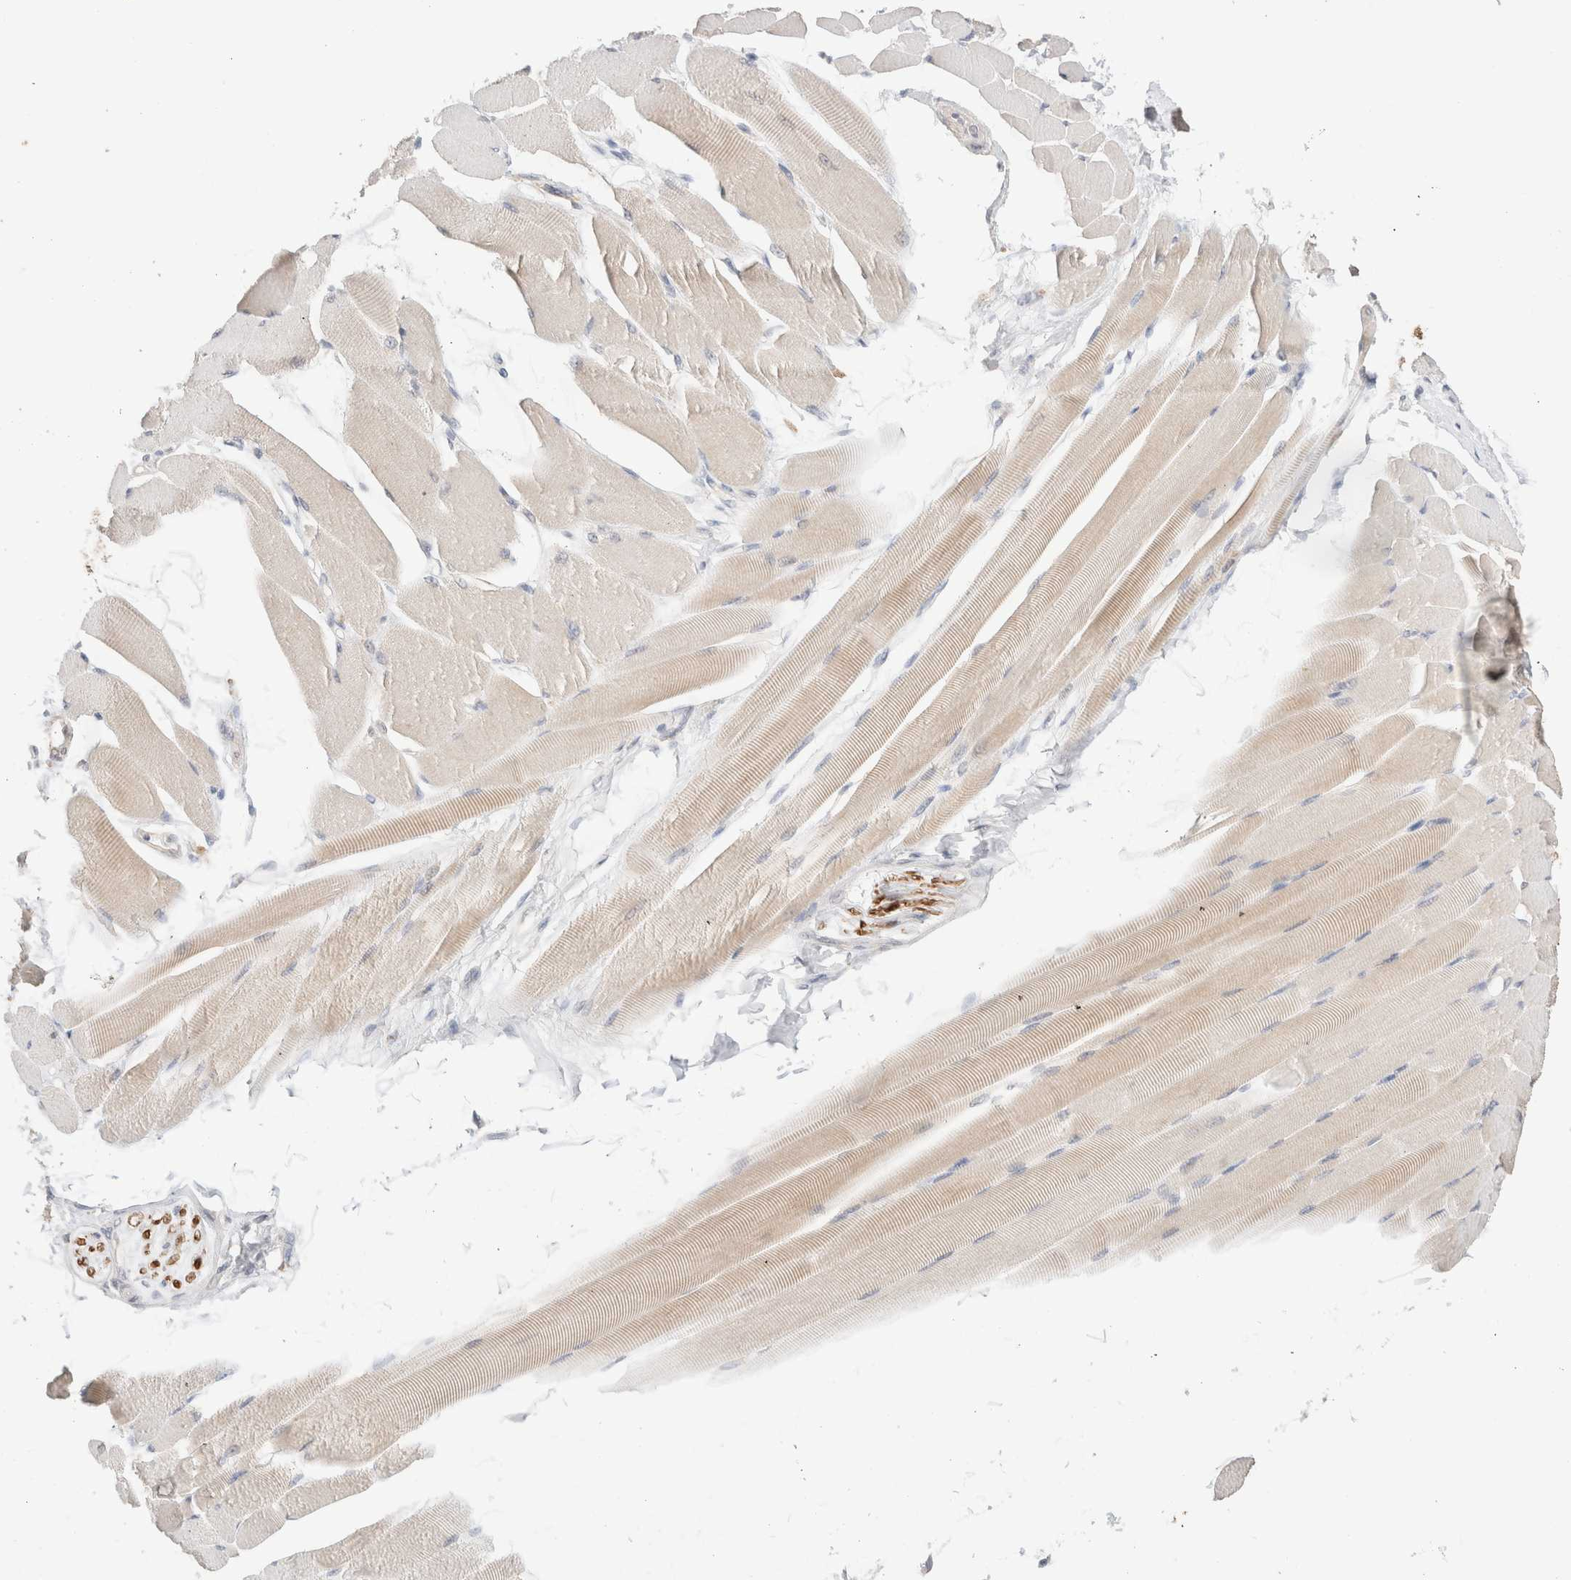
{"staining": {"intensity": "weak", "quantity": "25%-75%", "location": "cytoplasmic/membranous"}, "tissue": "skeletal muscle", "cell_type": "Myocytes", "image_type": "normal", "snomed": [{"axis": "morphology", "description": "Normal tissue, NOS"}, {"axis": "topography", "description": "Skeletal muscle"}, {"axis": "topography", "description": "Peripheral nerve tissue"}], "caption": "Immunohistochemical staining of unremarkable skeletal muscle shows low levels of weak cytoplasmic/membranous staining in approximately 25%-75% of myocytes.", "gene": "TRIM41", "patient": {"sex": "female", "age": 84}}